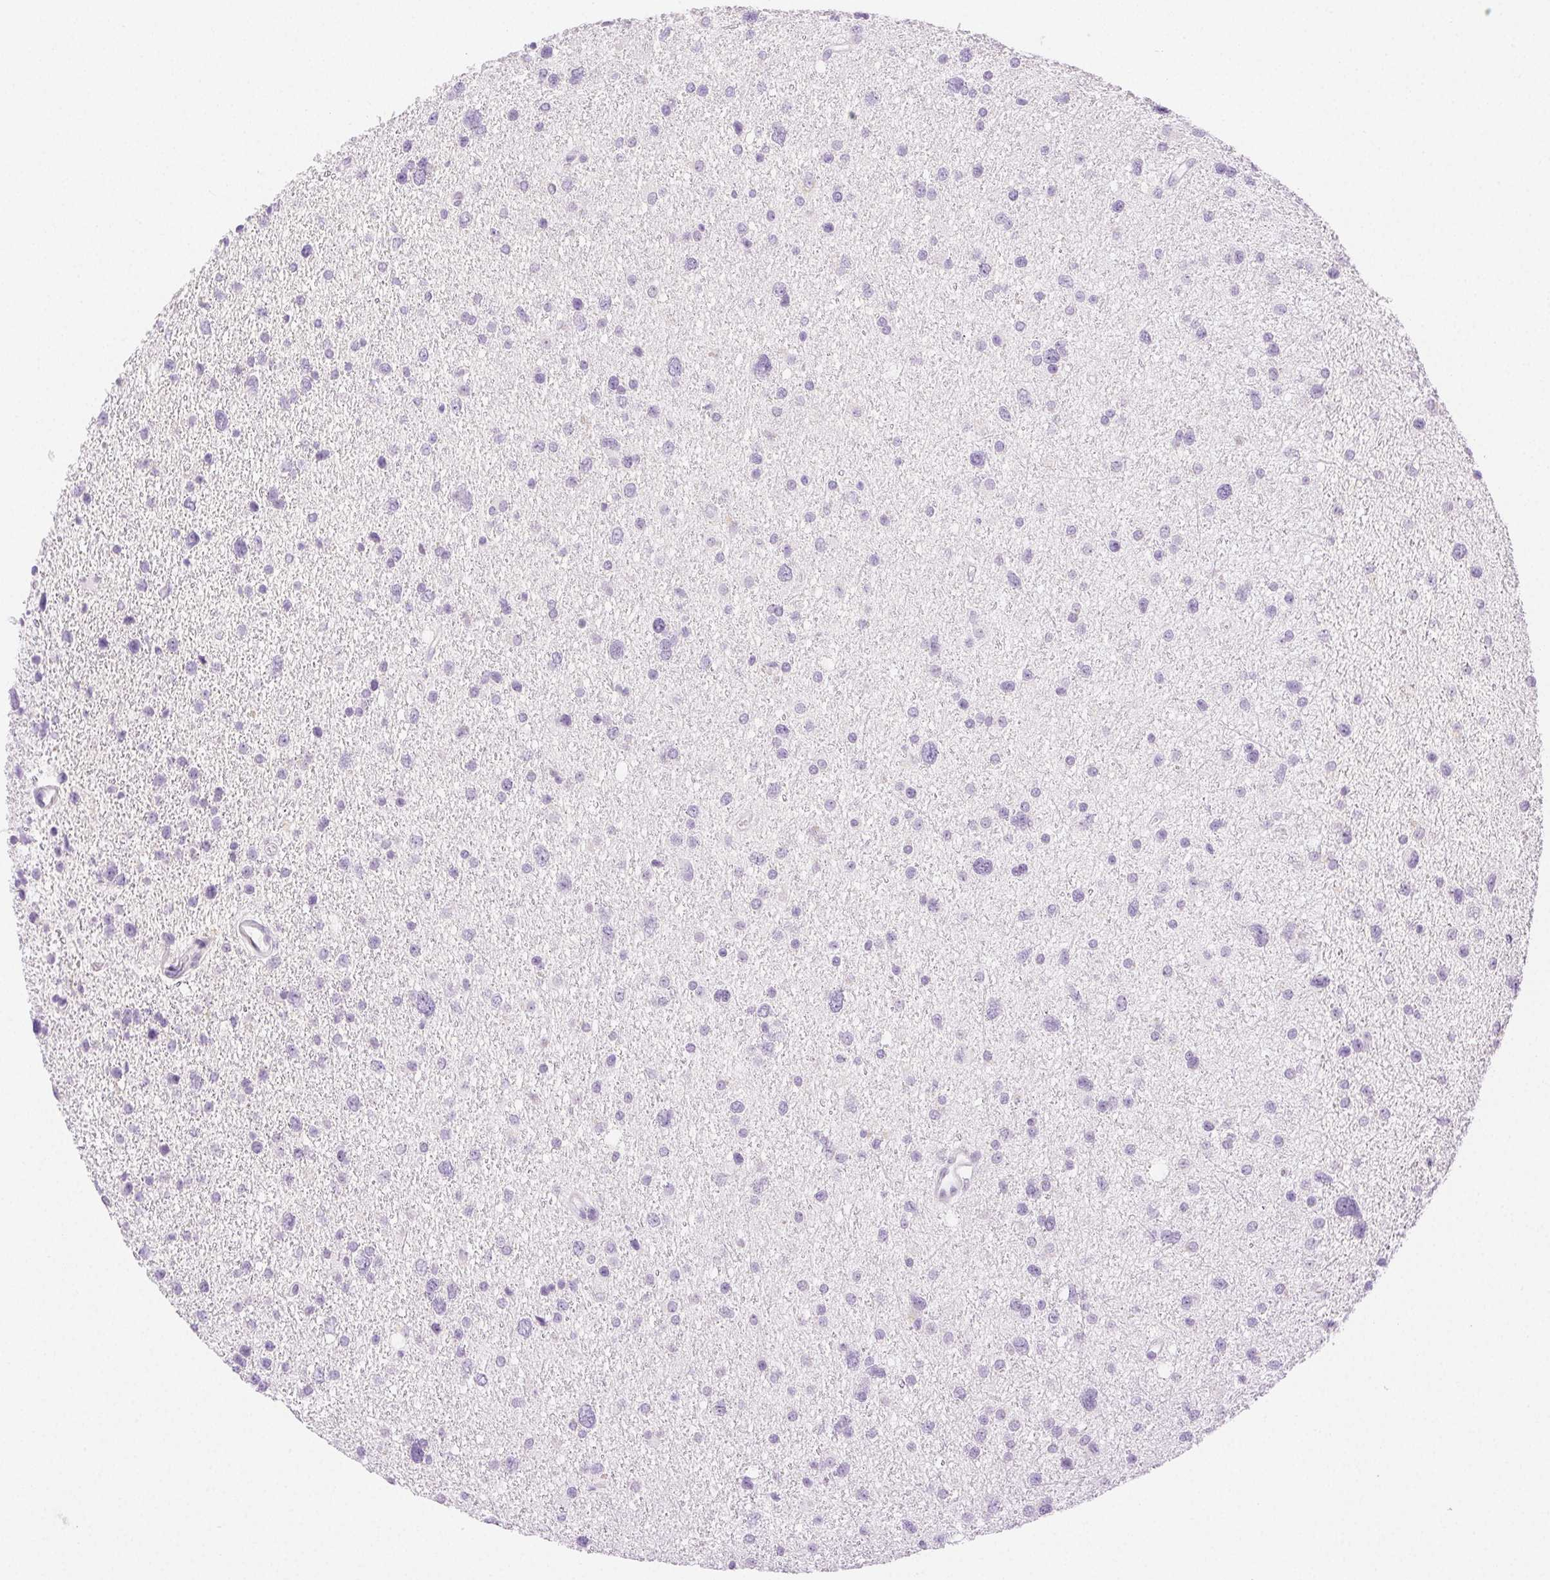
{"staining": {"intensity": "negative", "quantity": "none", "location": "none"}, "tissue": "glioma", "cell_type": "Tumor cells", "image_type": "cancer", "snomed": [{"axis": "morphology", "description": "Glioma, malignant, Low grade"}, {"axis": "topography", "description": "Brain"}], "caption": "This is an immunohistochemistry photomicrograph of malignant glioma (low-grade). There is no expression in tumor cells.", "gene": "SPACA4", "patient": {"sex": "female", "age": 55}}